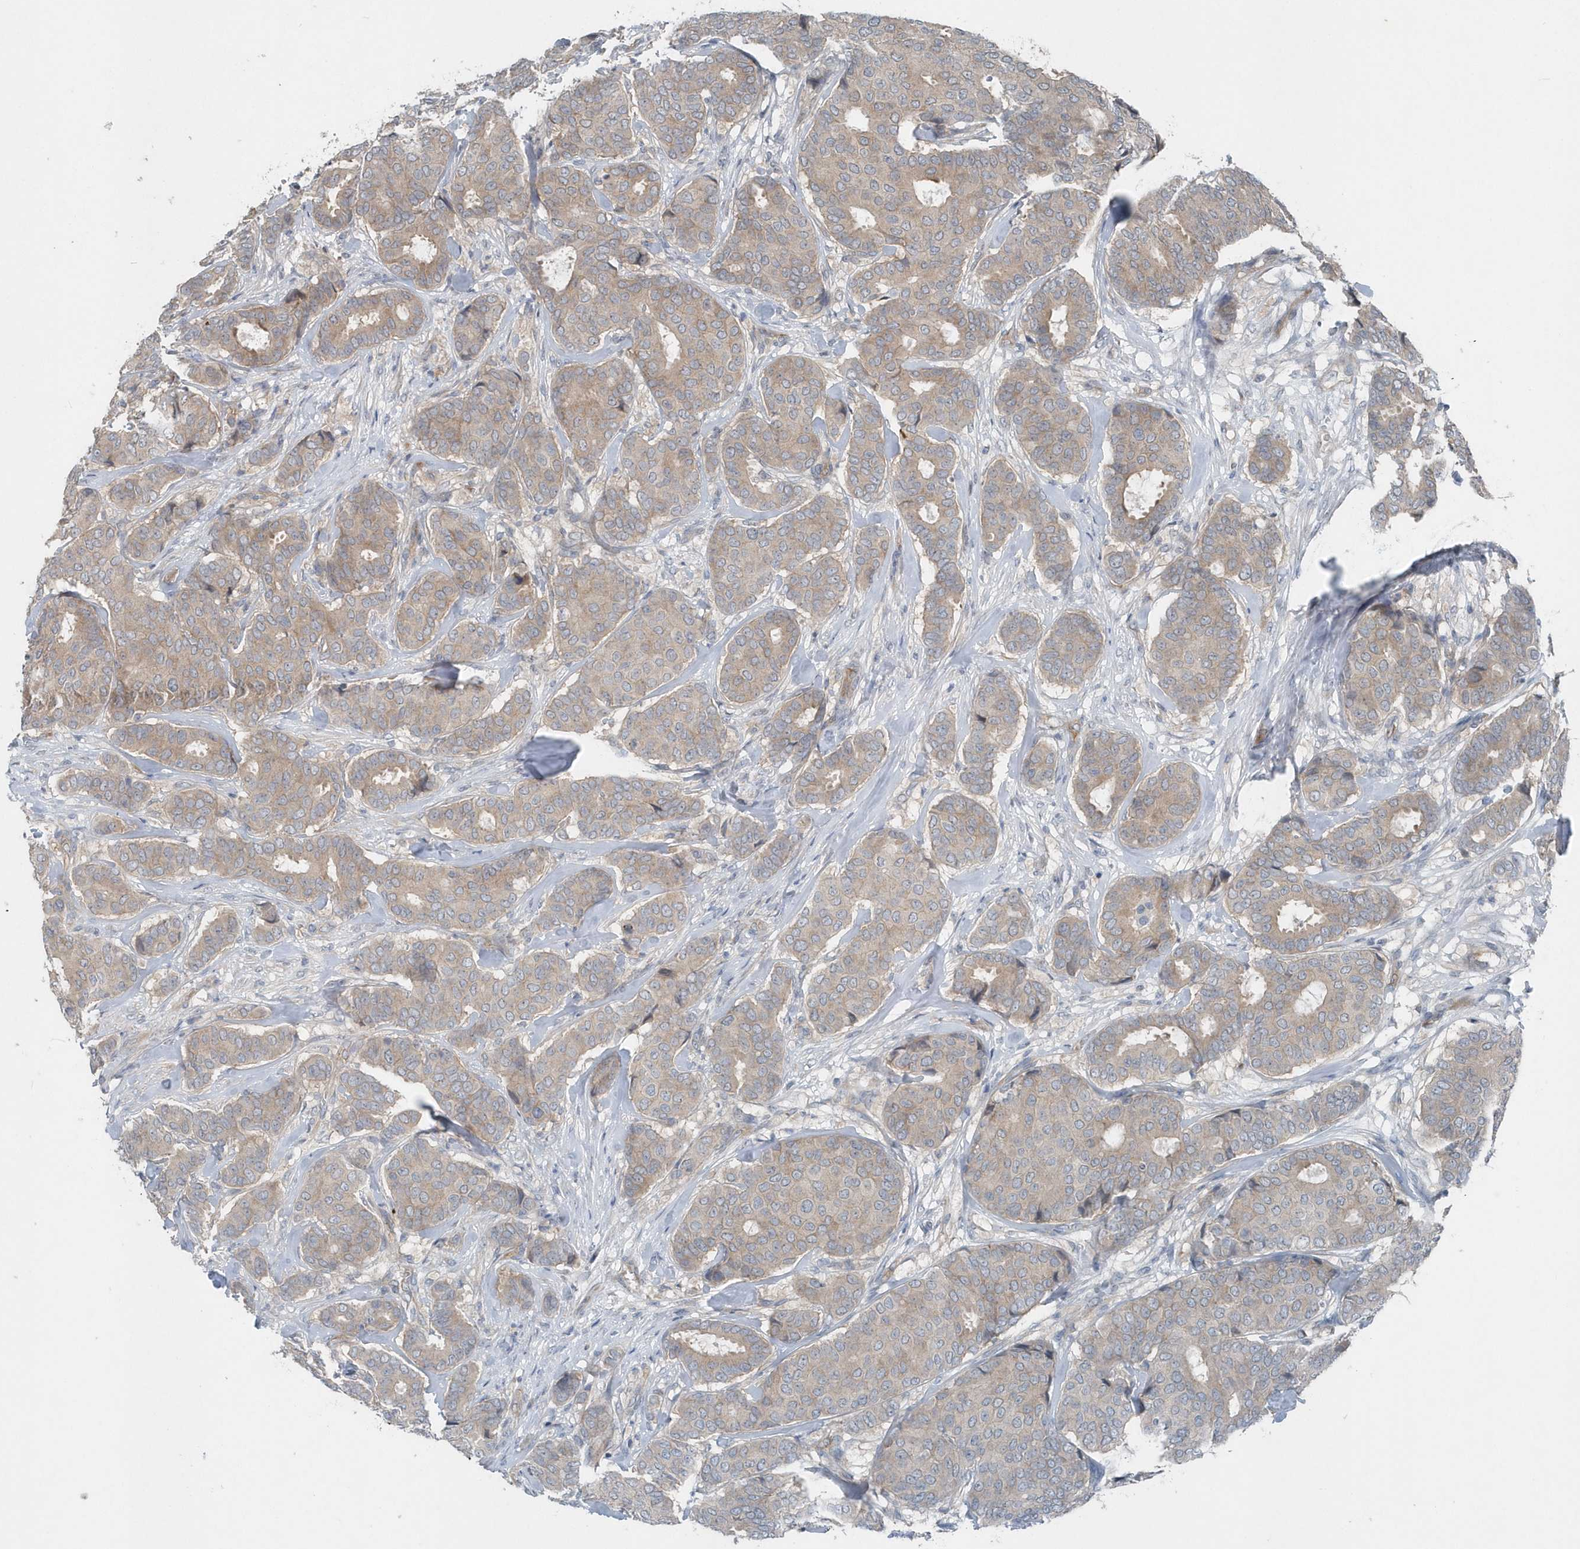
{"staining": {"intensity": "weak", "quantity": "25%-75%", "location": "cytoplasmic/membranous"}, "tissue": "breast cancer", "cell_type": "Tumor cells", "image_type": "cancer", "snomed": [{"axis": "morphology", "description": "Duct carcinoma"}, {"axis": "topography", "description": "Breast"}], "caption": "Breast cancer stained with a protein marker exhibits weak staining in tumor cells.", "gene": "MCC", "patient": {"sex": "female", "age": 75}}